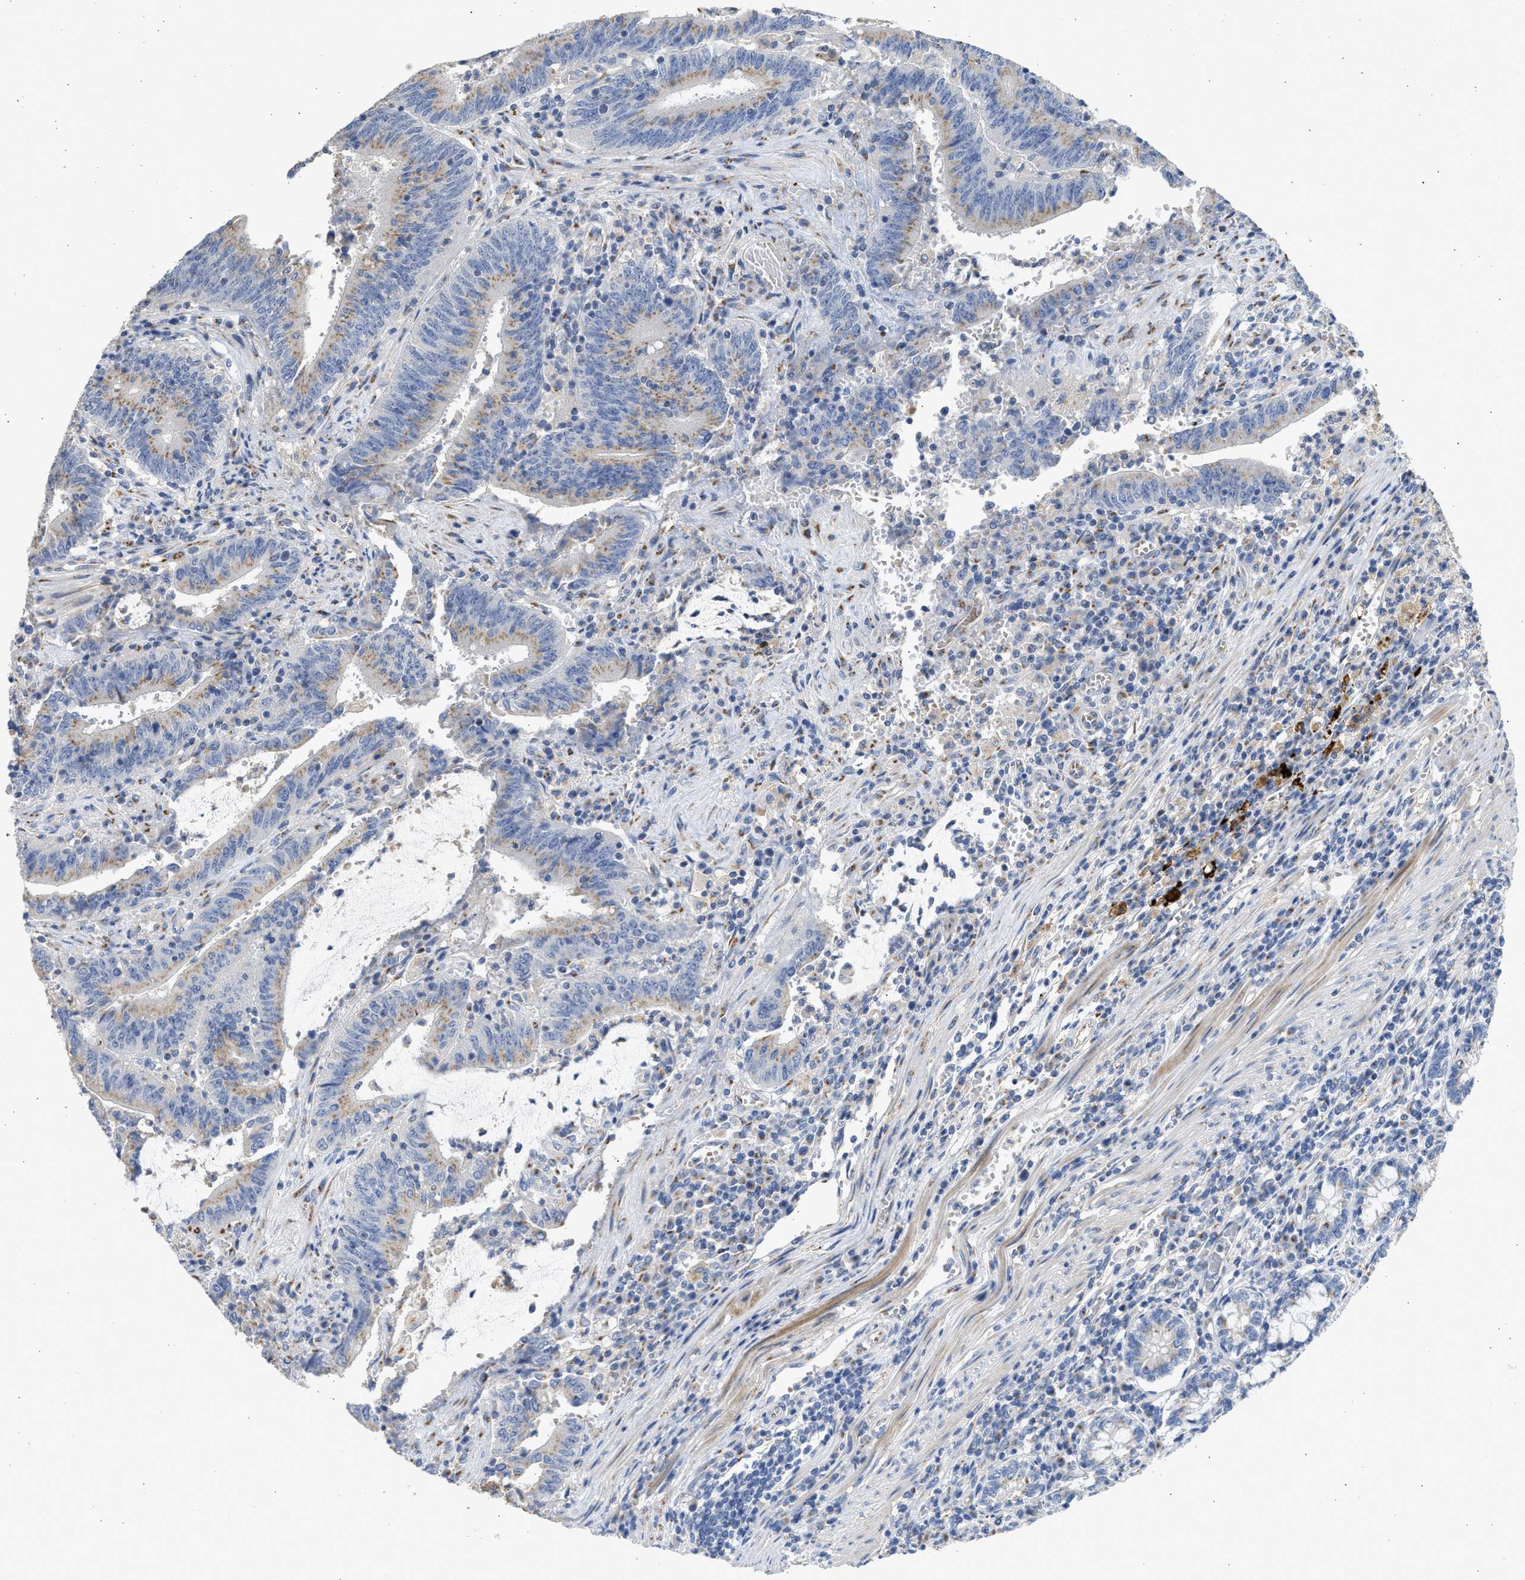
{"staining": {"intensity": "moderate", "quantity": "25%-75%", "location": "cytoplasmic/membranous"}, "tissue": "colorectal cancer", "cell_type": "Tumor cells", "image_type": "cancer", "snomed": [{"axis": "morphology", "description": "Normal tissue, NOS"}, {"axis": "morphology", "description": "Adenocarcinoma, NOS"}, {"axis": "topography", "description": "Rectum"}], "caption": "Approximately 25%-75% of tumor cells in human colorectal adenocarcinoma display moderate cytoplasmic/membranous protein expression as visualized by brown immunohistochemical staining.", "gene": "IPO8", "patient": {"sex": "female", "age": 66}}